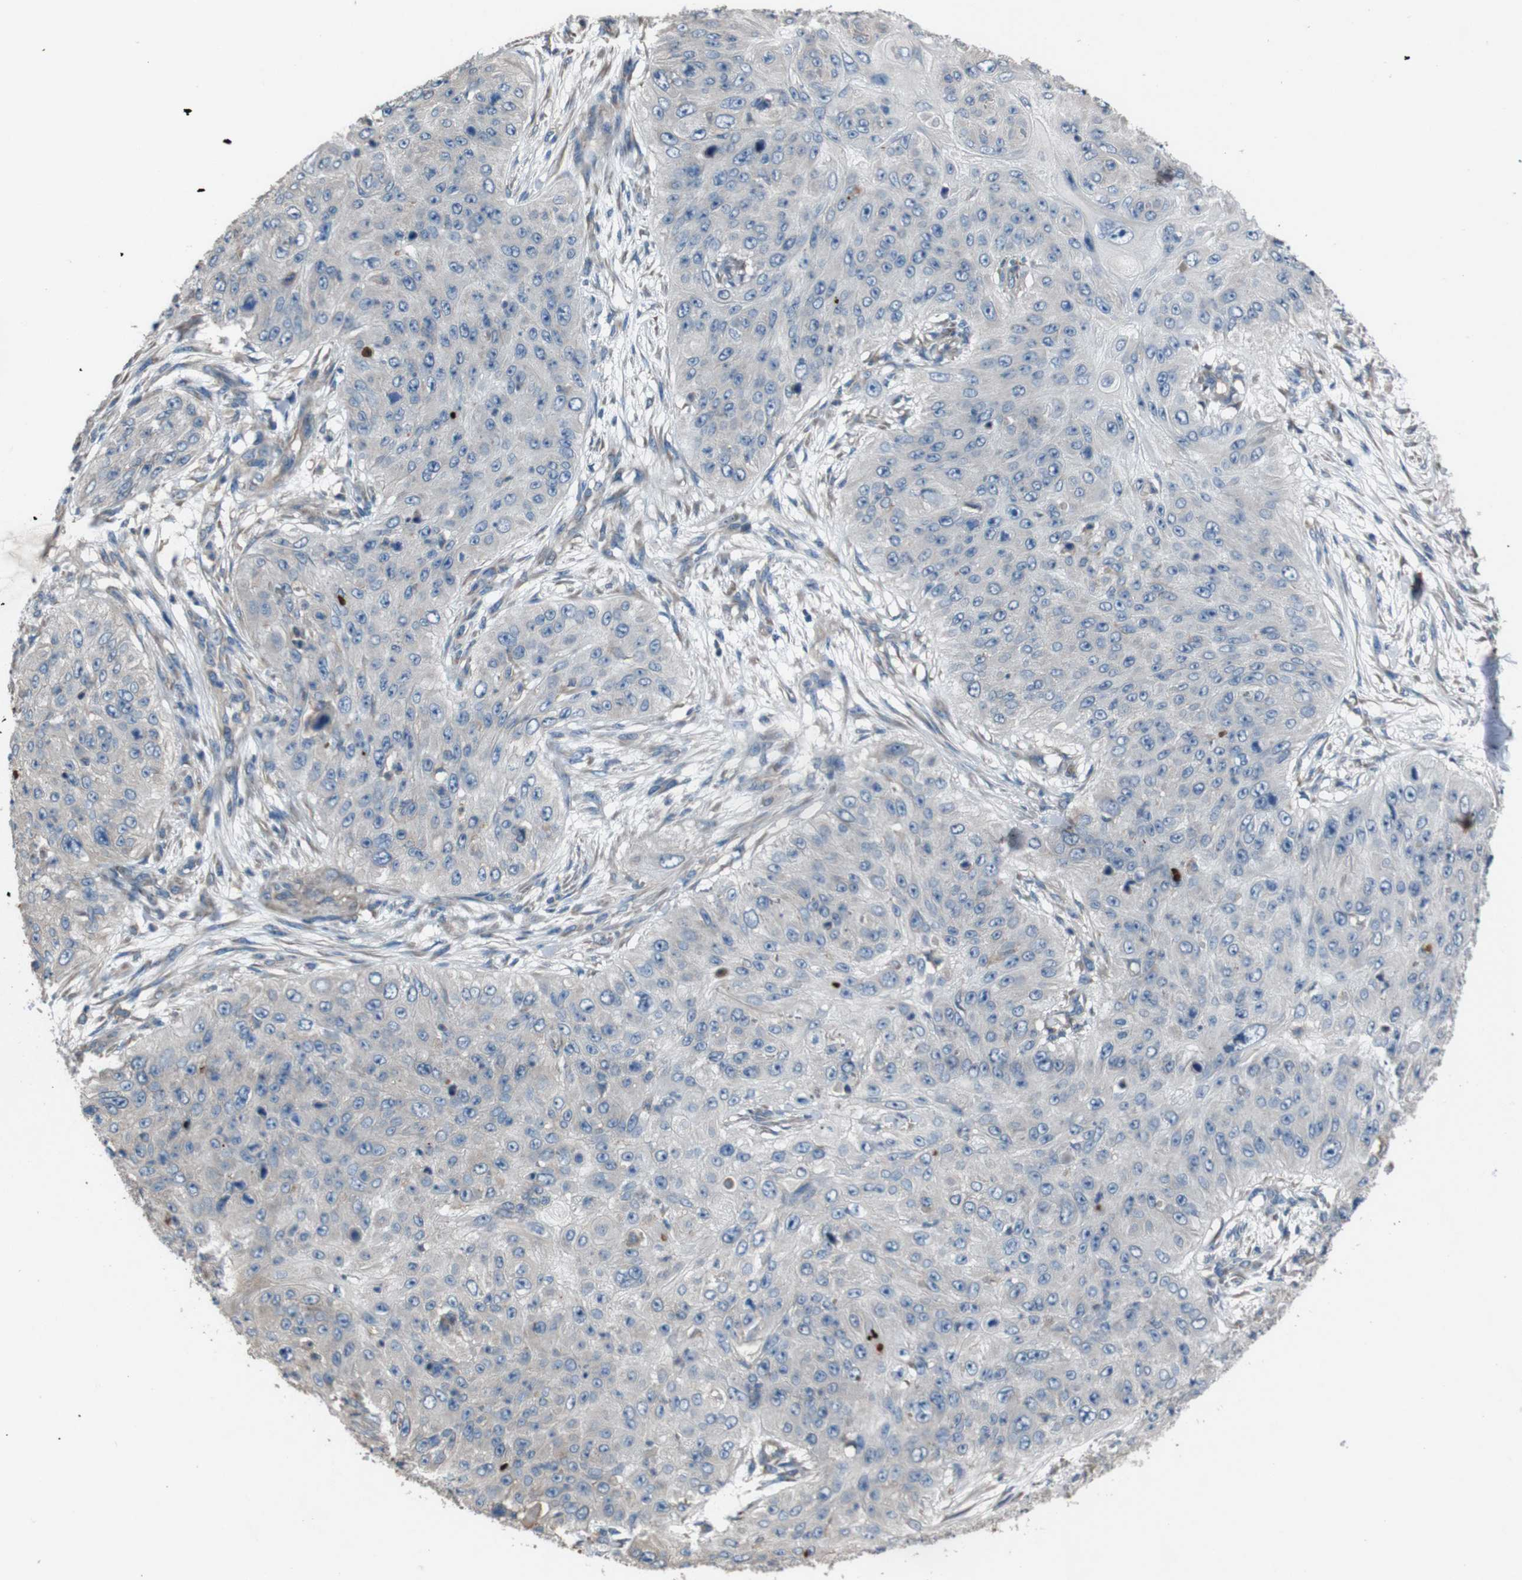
{"staining": {"intensity": "negative", "quantity": "none", "location": "none"}, "tissue": "skin cancer", "cell_type": "Tumor cells", "image_type": "cancer", "snomed": [{"axis": "morphology", "description": "Squamous cell carcinoma, NOS"}, {"axis": "topography", "description": "Skin"}], "caption": "Immunohistochemical staining of human skin cancer (squamous cell carcinoma) shows no significant positivity in tumor cells. The staining was performed using DAB to visualize the protein expression in brown, while the nuclei were stained in blue with hematoxylin (Magnification: 20x).", "gene": "NAALADL2", "patient": {"sex": "female", "age": 80}}